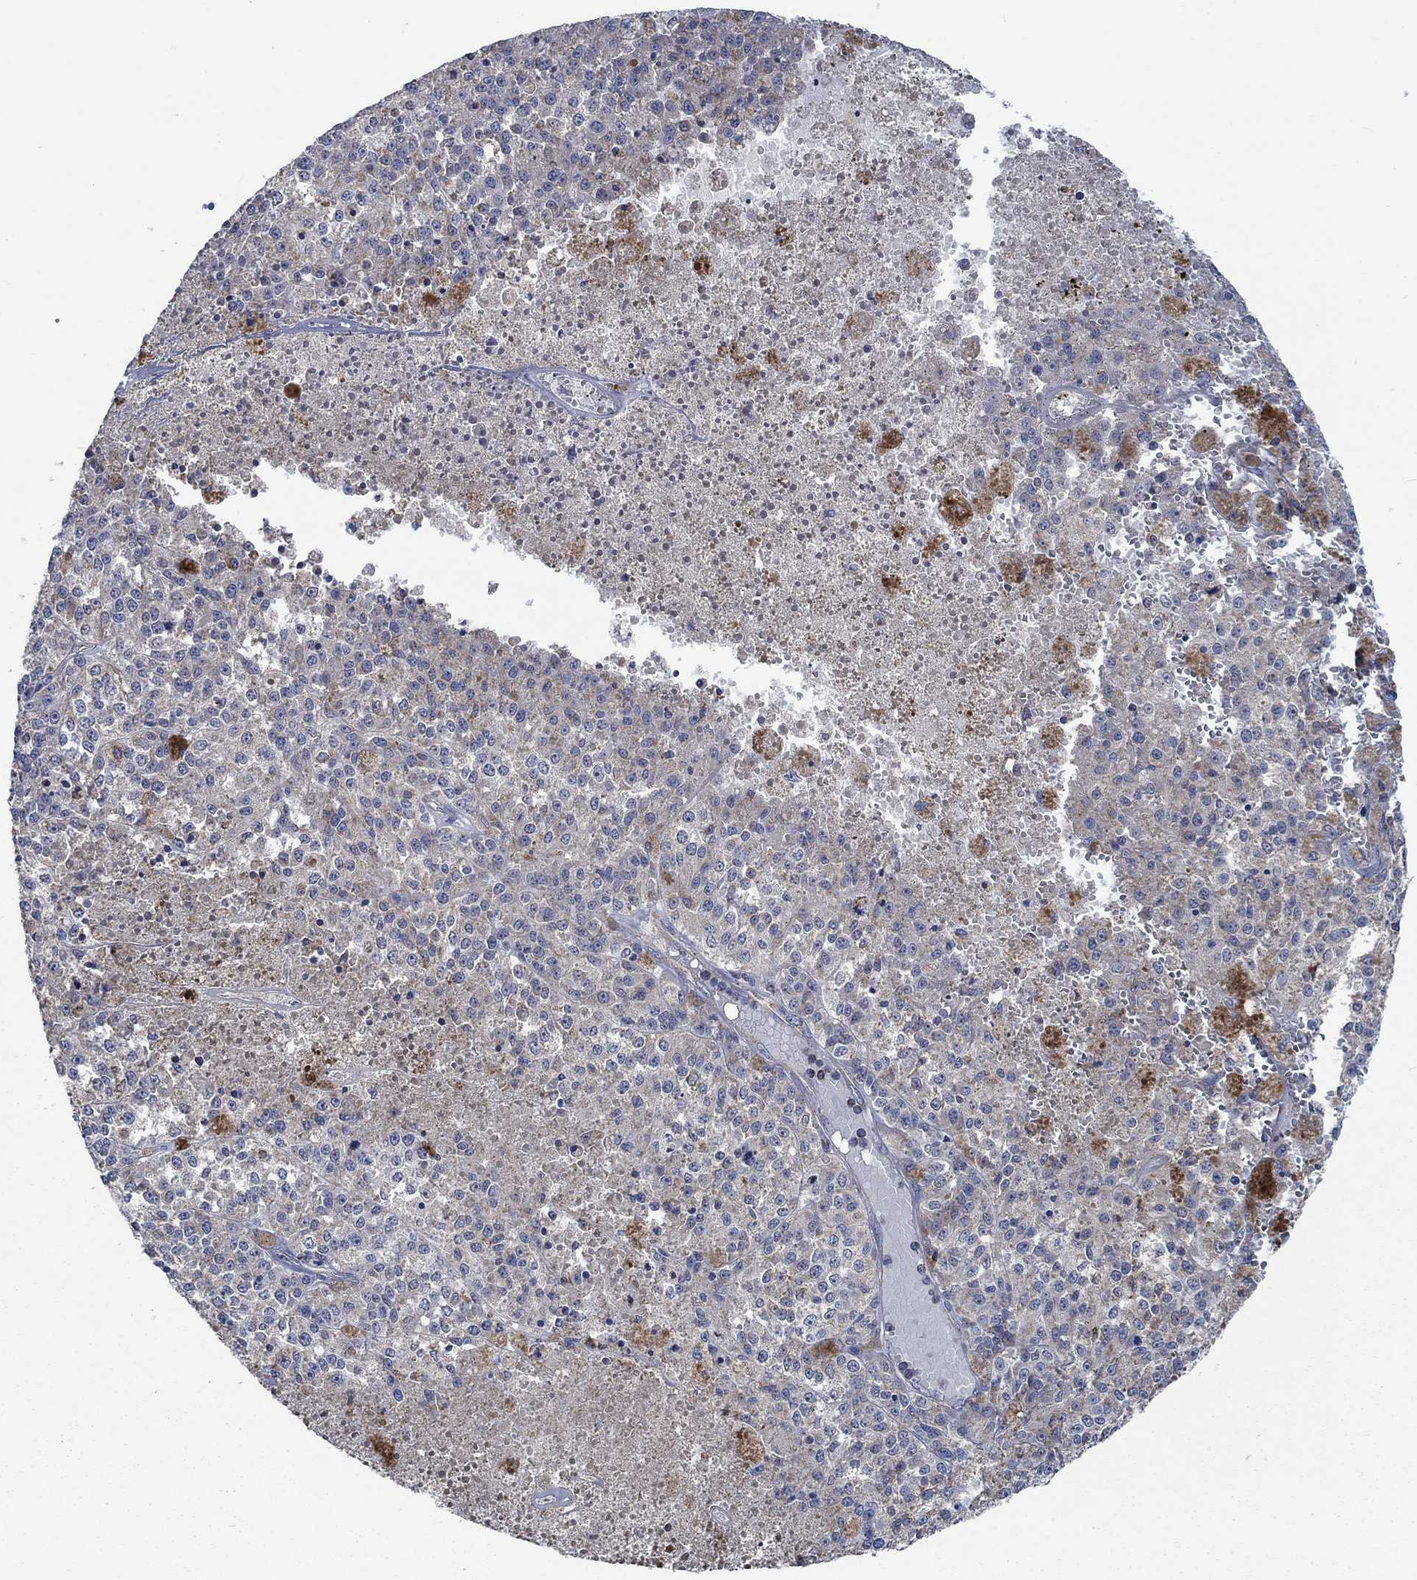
{"staining": {"intensity": "weak", "quantity": "25%-75%", "location": "cytoplasmic/membranous"}, "tissue": "melanoma", "cell_type": "Tumor cells", "image_type": "cancer", "snomed": [{"axis": "morphology", "description": "Malignant melanoma, Metastatic site"}, {"axis": "topography", "description": "Lymph node"}], "caption": "Melanoma tissue displays weak cytoplasmic/membranous expression in approximately 25%-75% of tumor cells", "gene": "STXBP6", "patient": {"sex": "female", "age": 64}}